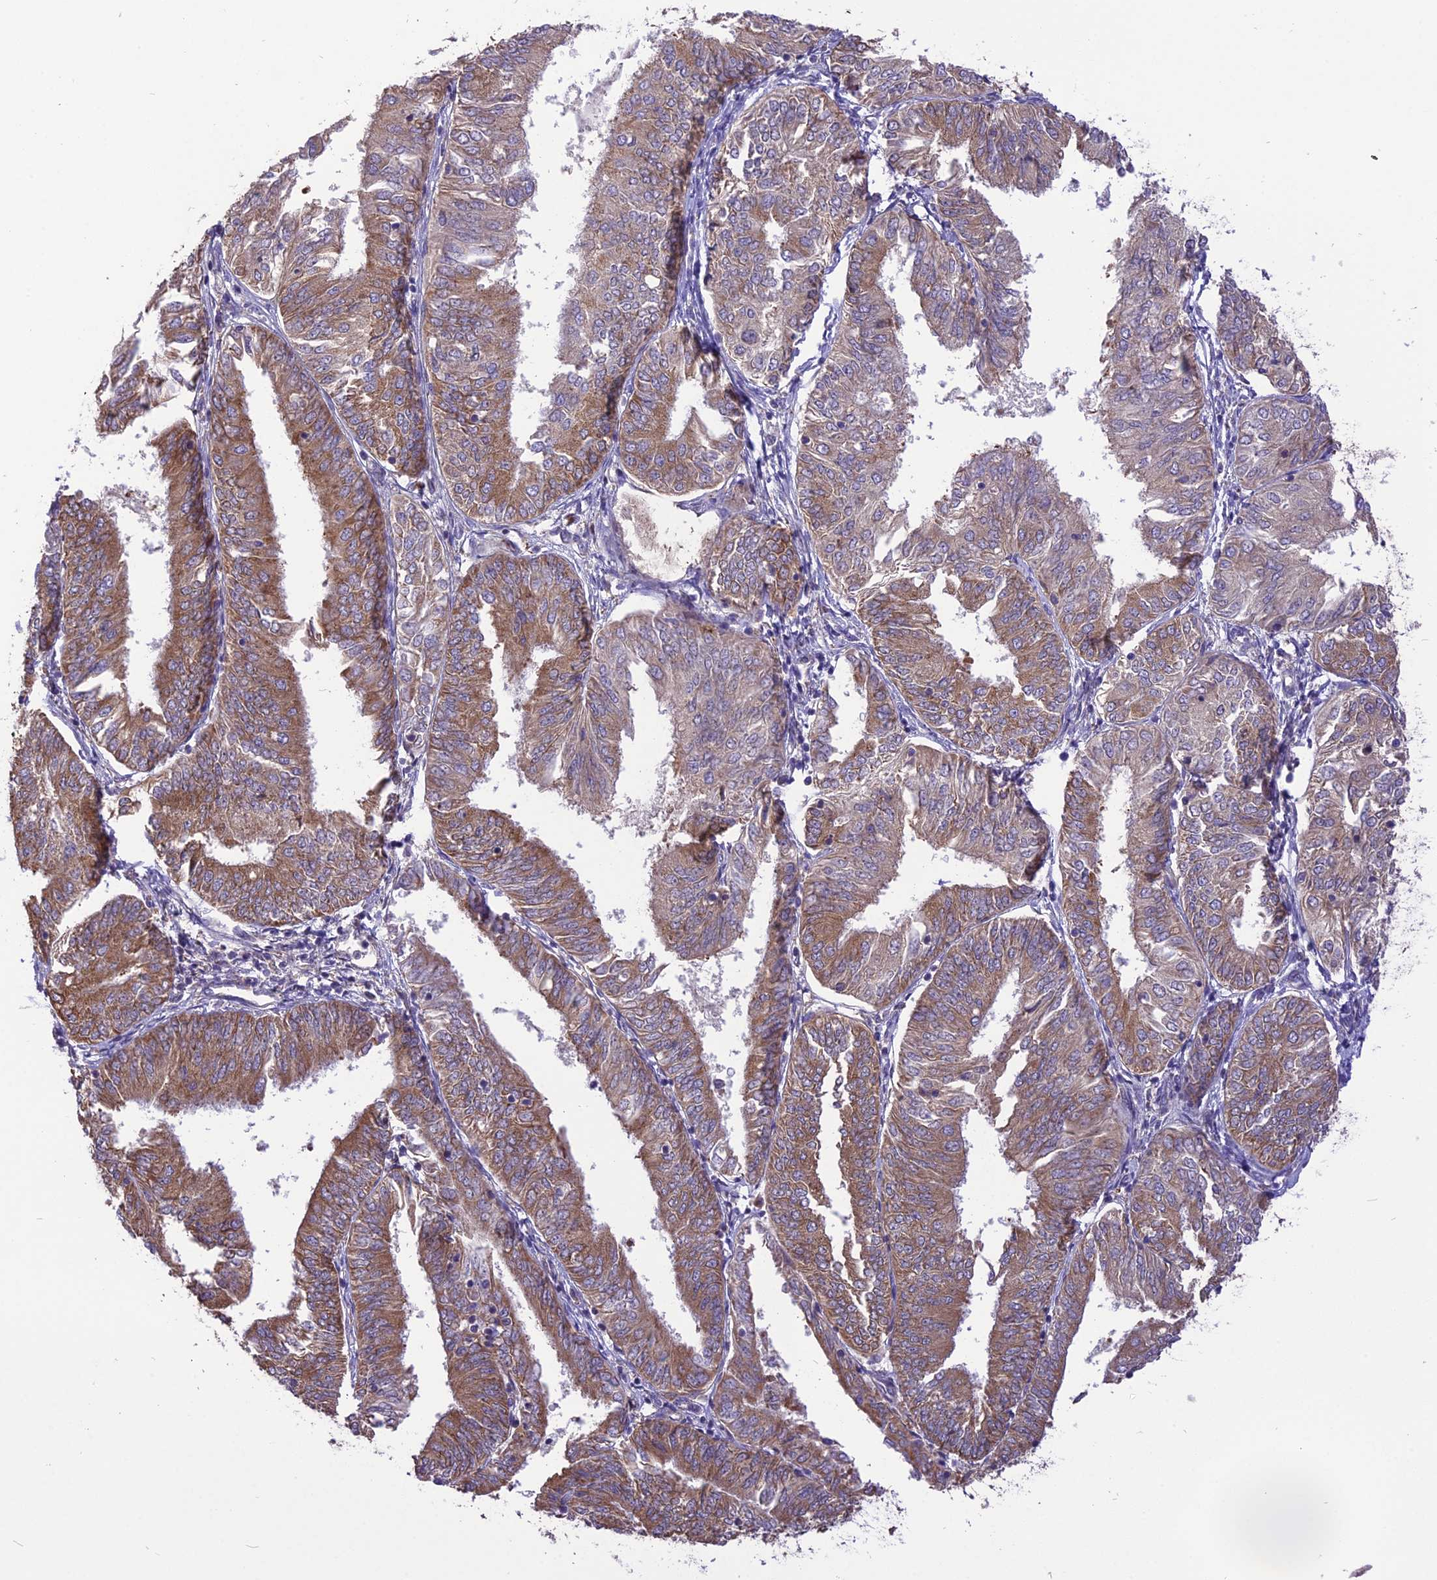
{"staining": {"intensity": "moderate", "quantity": ">75%", "location": "cytoplasmic/membranous"}, "tissue": "endometrial cancer", "cell_type": "Tumor cells", "image_type": "cancer", "snomed": [{"axis": "morphology", "description": "Adenocarcinoma, NOS"}, {"axis": "topography", "description": "Endometrium"}], "caption": "This is a photomicrograph of IHC staining of endometrial cancer (adenocarcinoma), which shows moderate expression in the cytoplasmic/membranous of tumor cells.", "gene": "ARMCX6", "patient": {"sex": "female", "age": 58}}